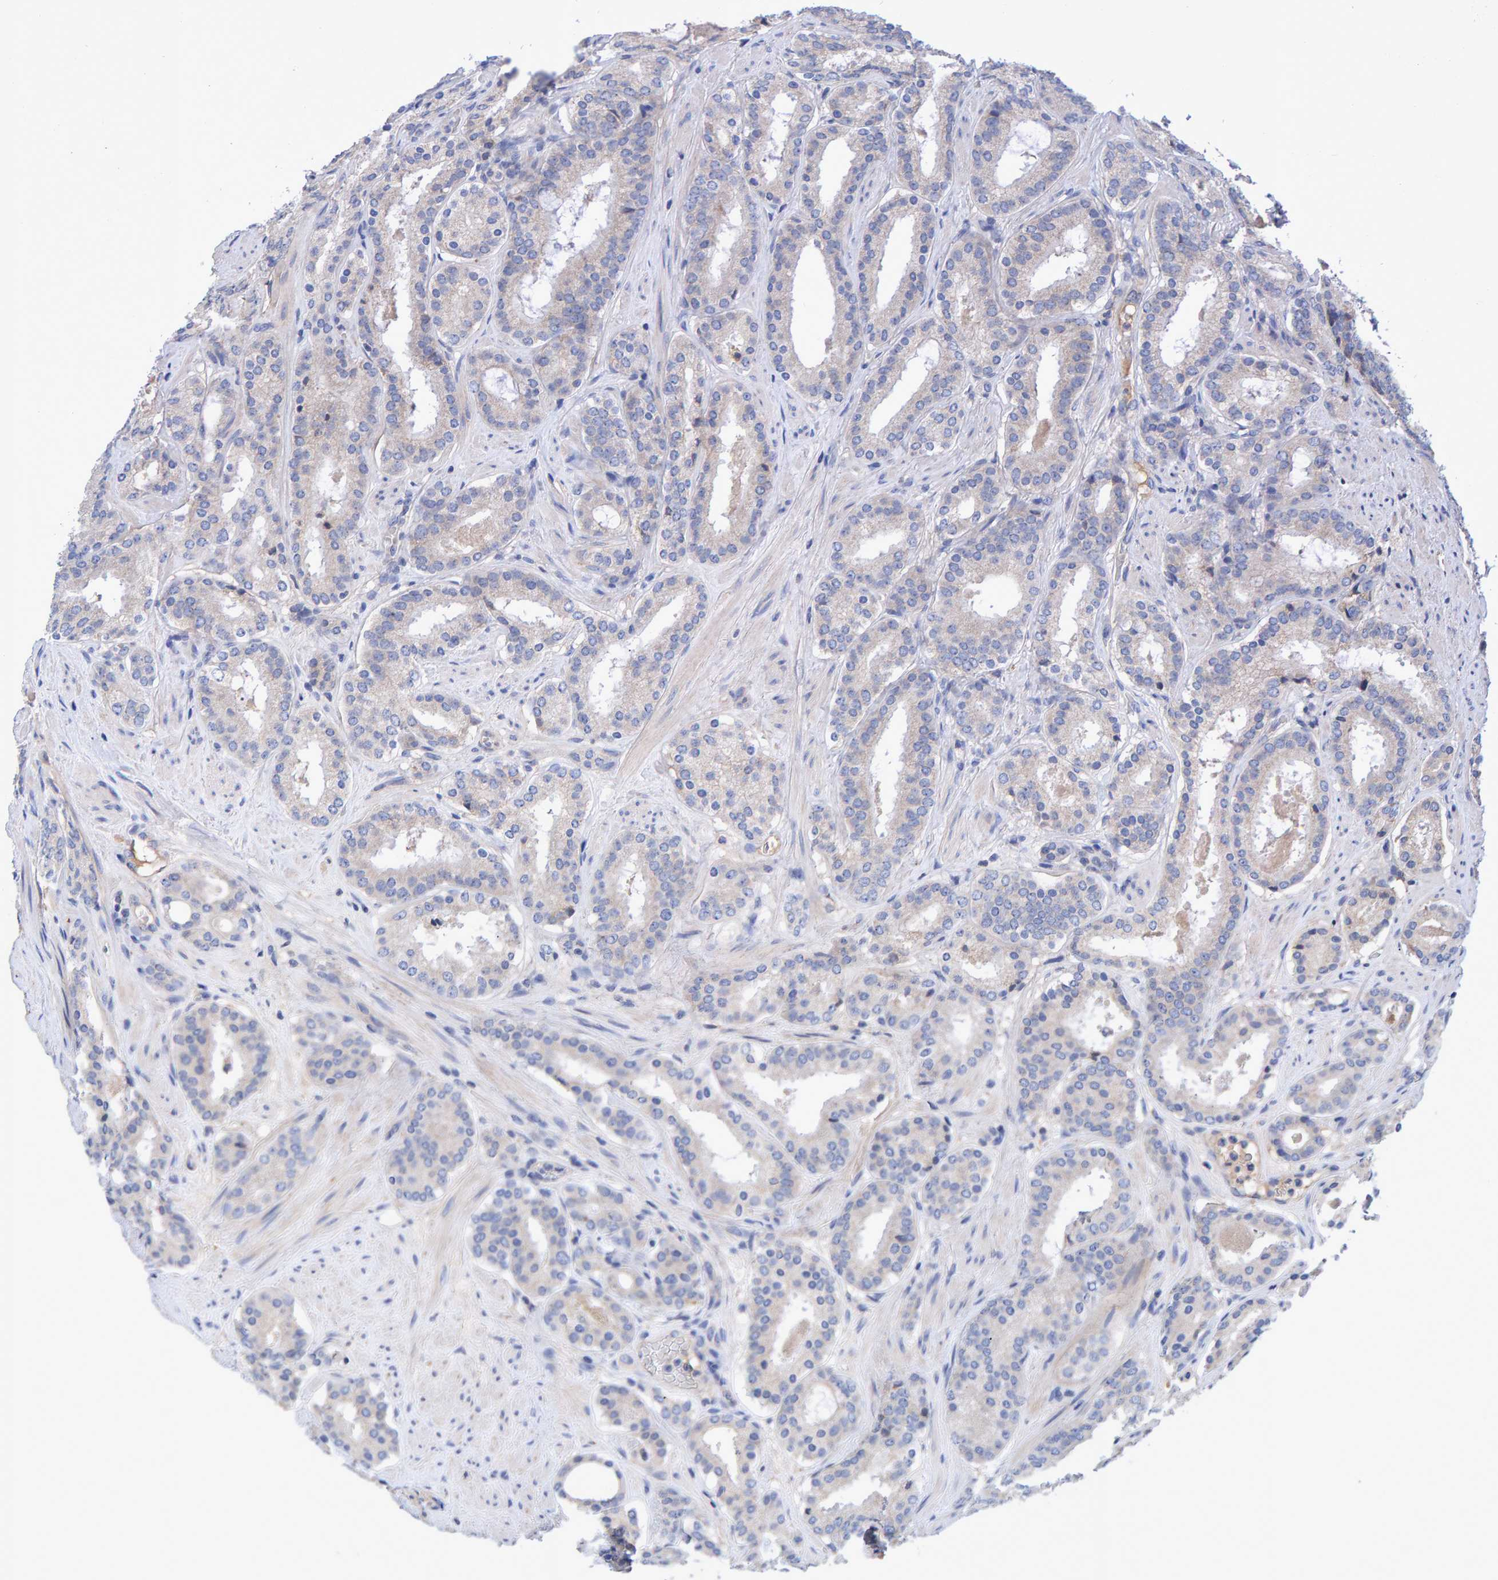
{"staining": {"intensity": "negative", "quantity": "none", "location": "none"}, "tissue": "prostate cancer", "cell_type": "Tumor cells", "image_type": "cancer", "snomed": [{"axis": "morphology", "description": "Adenocarcinoma, Low grade"}, {"axis": "topography", "description": "Prostate"}], "caption": "This is an immunohistochemistry (IHC) photomicrograph of human prostate cancer (low-grade adenocarcinoma). There is no staining in tumor cells.", "gene": "EFR3A", "patient": {"sex": "male", "age": 69}}